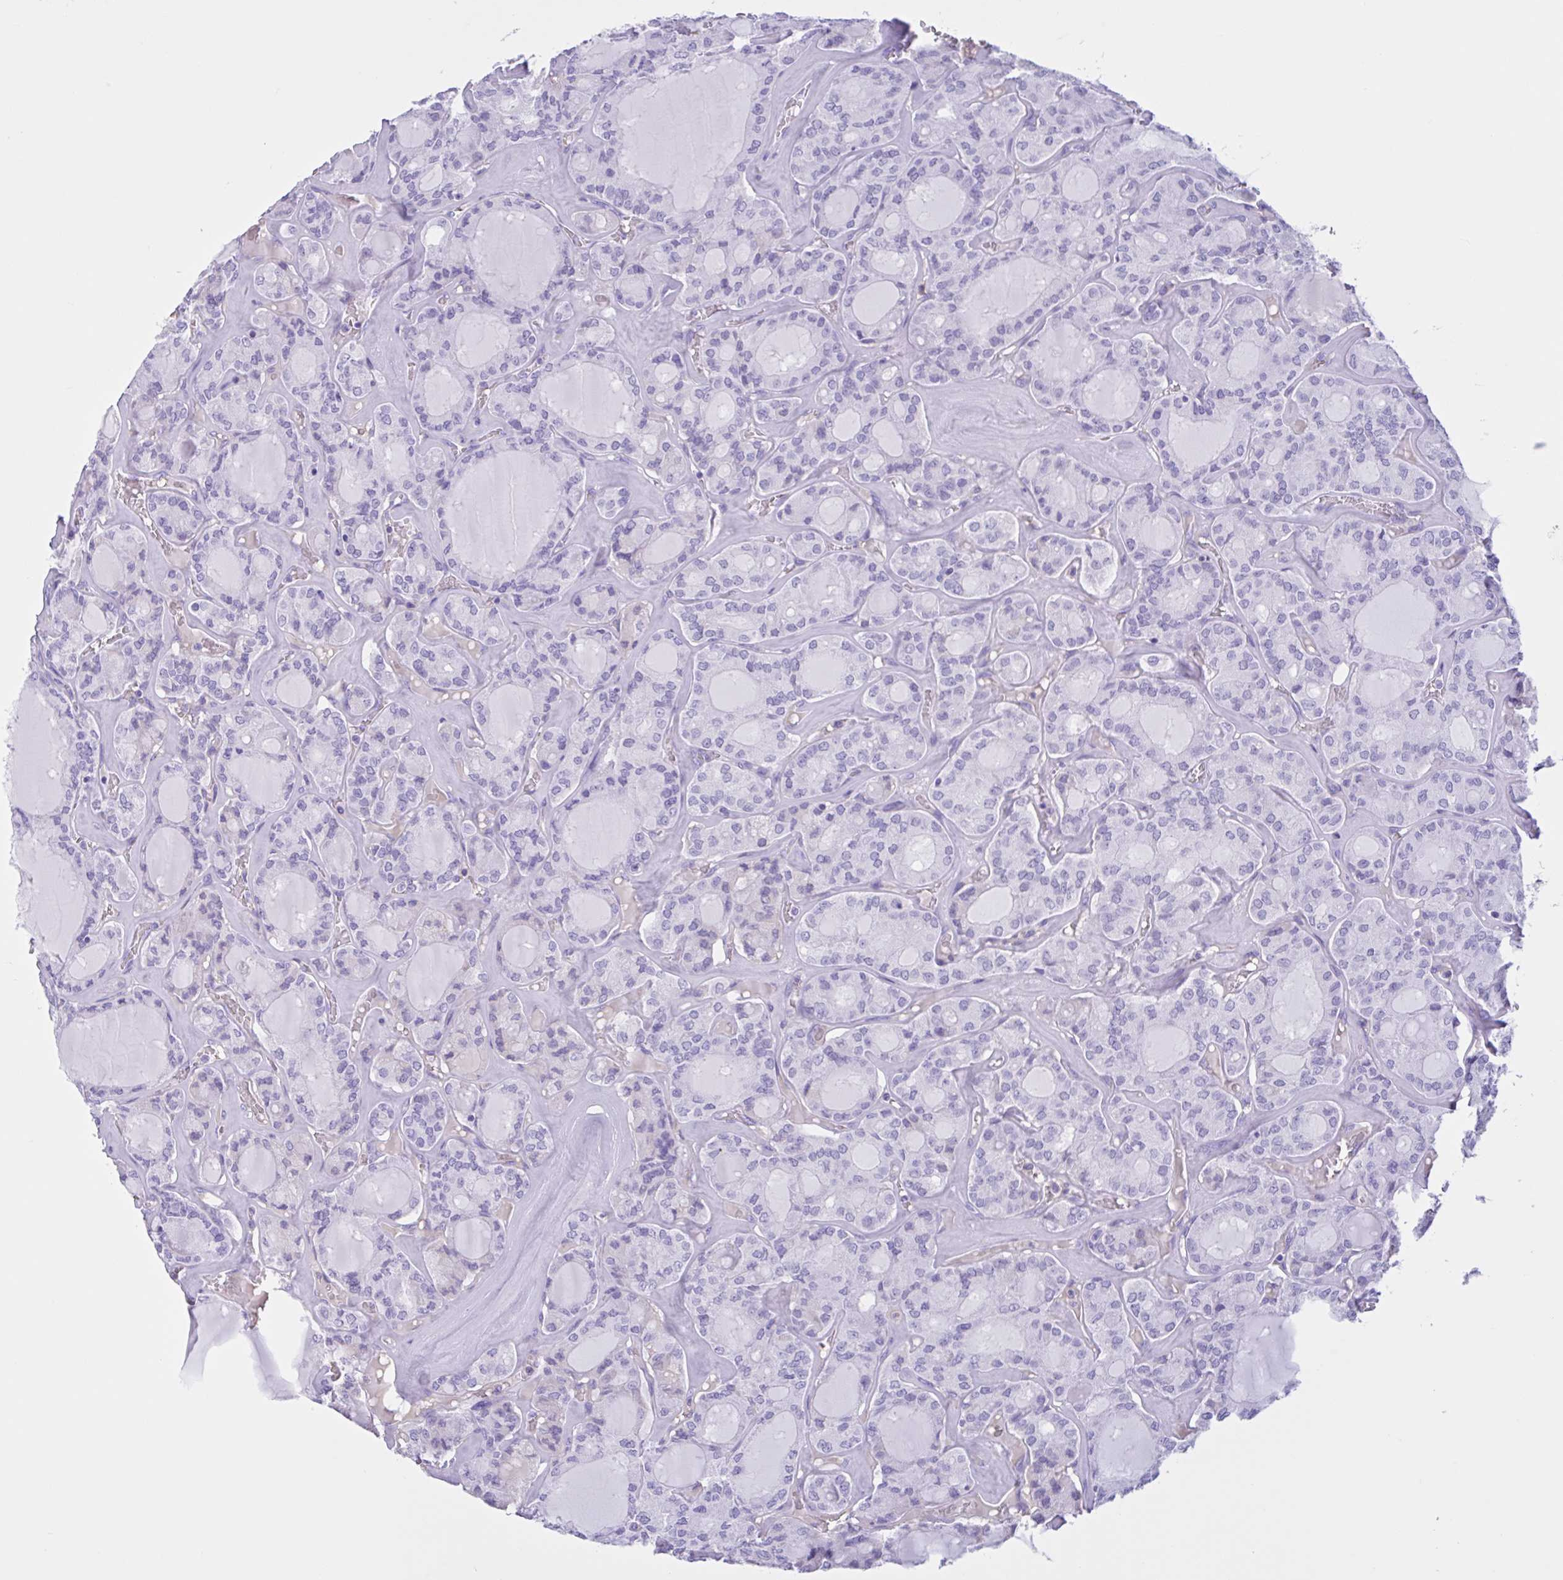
{"staining": {"intensity": "negative", "quantity": "none", "location": "none"}, "tissue": "thyroid cancer", "cell_type": "Tumor cells", "image_type": "cancer", "snomed": [{"axis": "morphology", "description": "Papillary adenocarcinoma, NOS"}, {"axis": "topography", "description": "Thyroid gland"}], "caption": "DAB immunohistochemical staining of human thyroid cancer (papillary adenocarcinoma) exhibits no significant positivity in tumor cells.", "gene": "LARGE2", "patient": {"sex": "male", "age": 87}}